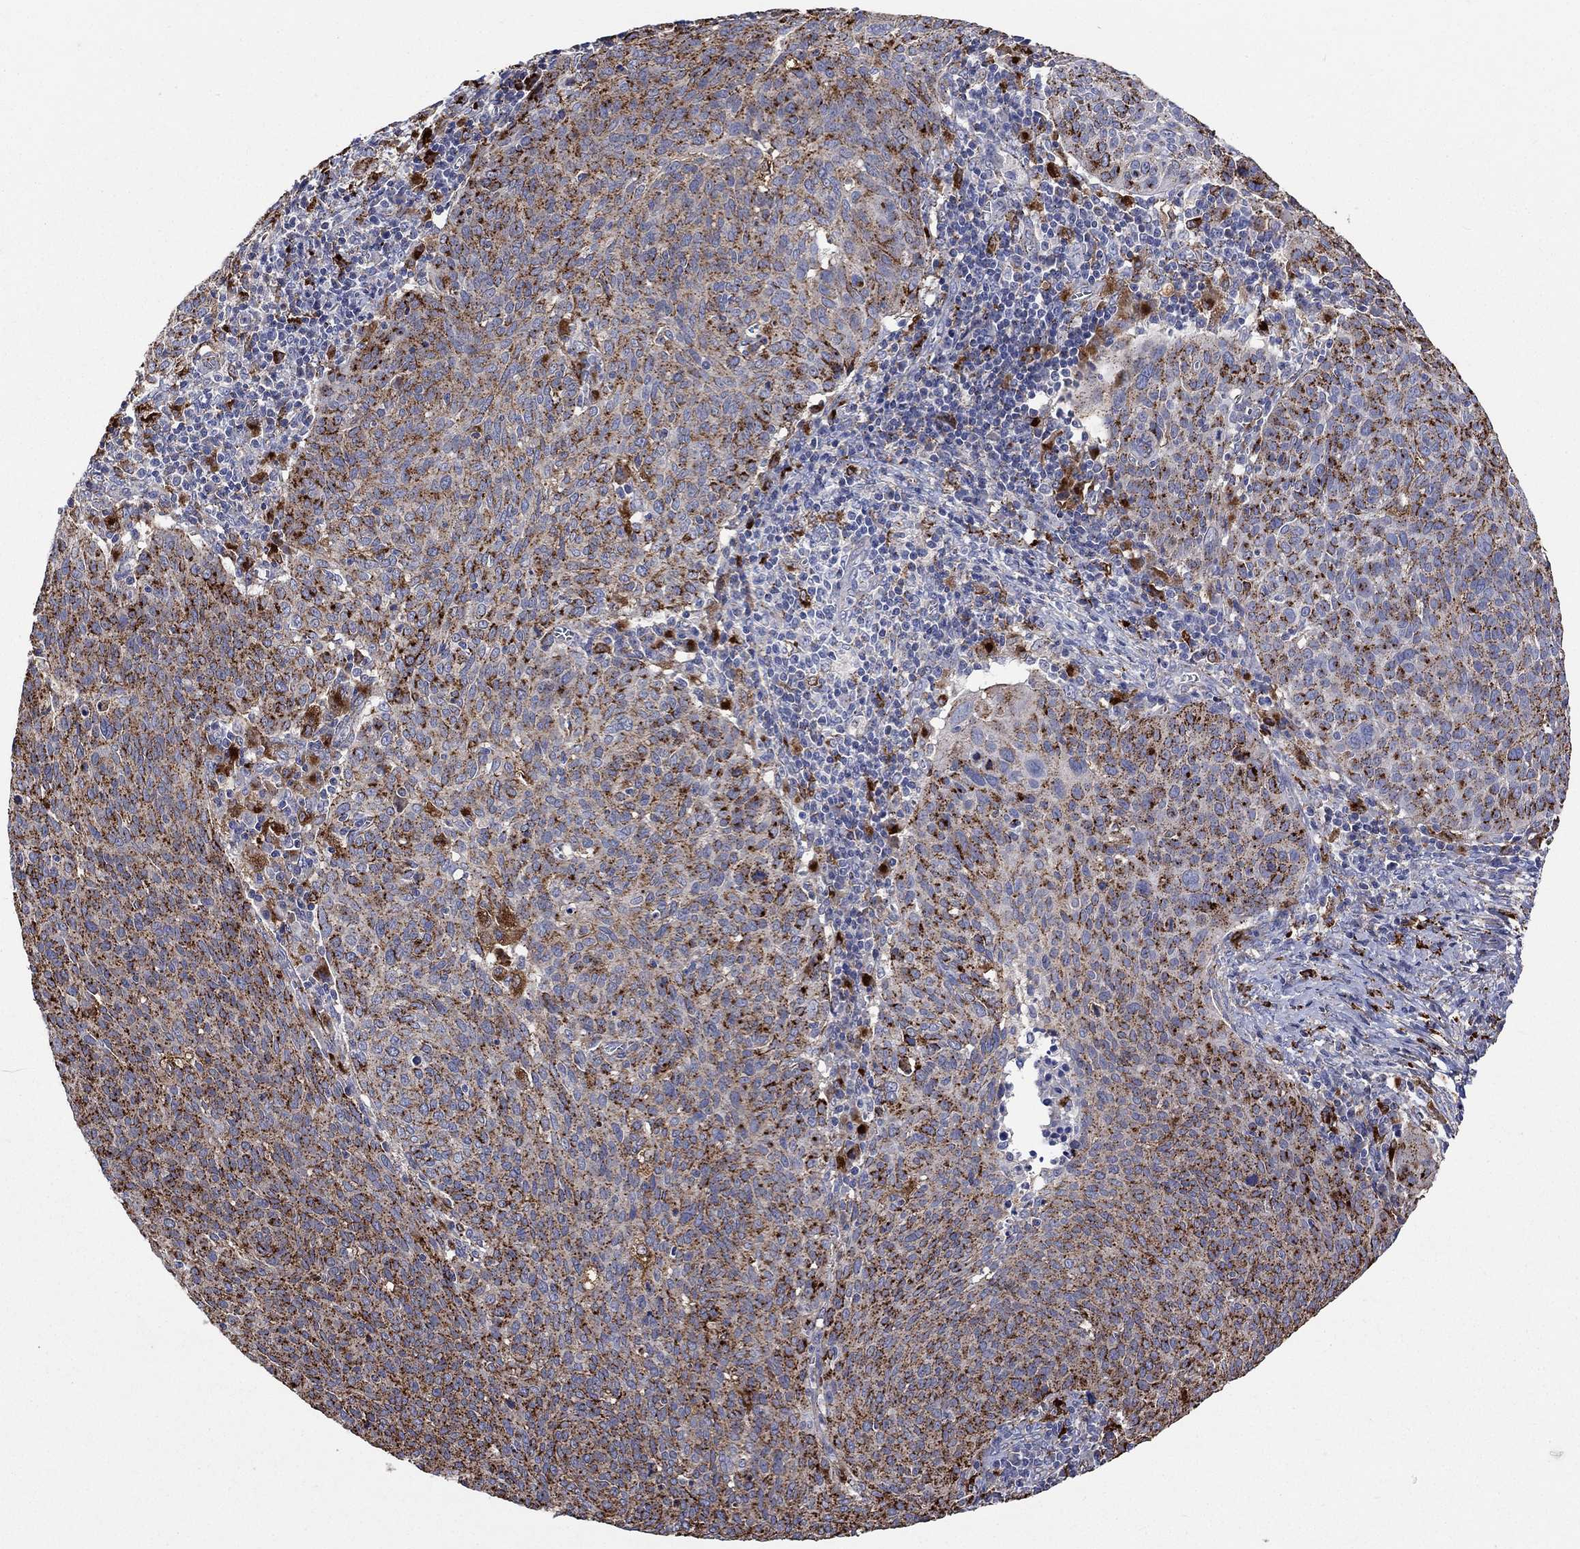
{"staining": {"intensity": "strong", "quantity": ">75%", "location": "cytoplasmic/membranous"}, "tissue": "cervical cancer", "cell_type": "Tumor cells", "image_type": "cancer", "snomed": [{"axis": "morphology", "description": "Squamous cell carcinoma, NOS"}, {"axis": "topography", "description": "Cervix"}], "caption": "IHC of squamous cell carcinoma (cervical) shows high levels of strong cytoplasmic/membranous staining in approximately >75% of tumor cells. The protein is shown in brown color, while the nuclei are stained blue.", "gene": "CTSB", "patient": {"sex": "female", "age": 39}}